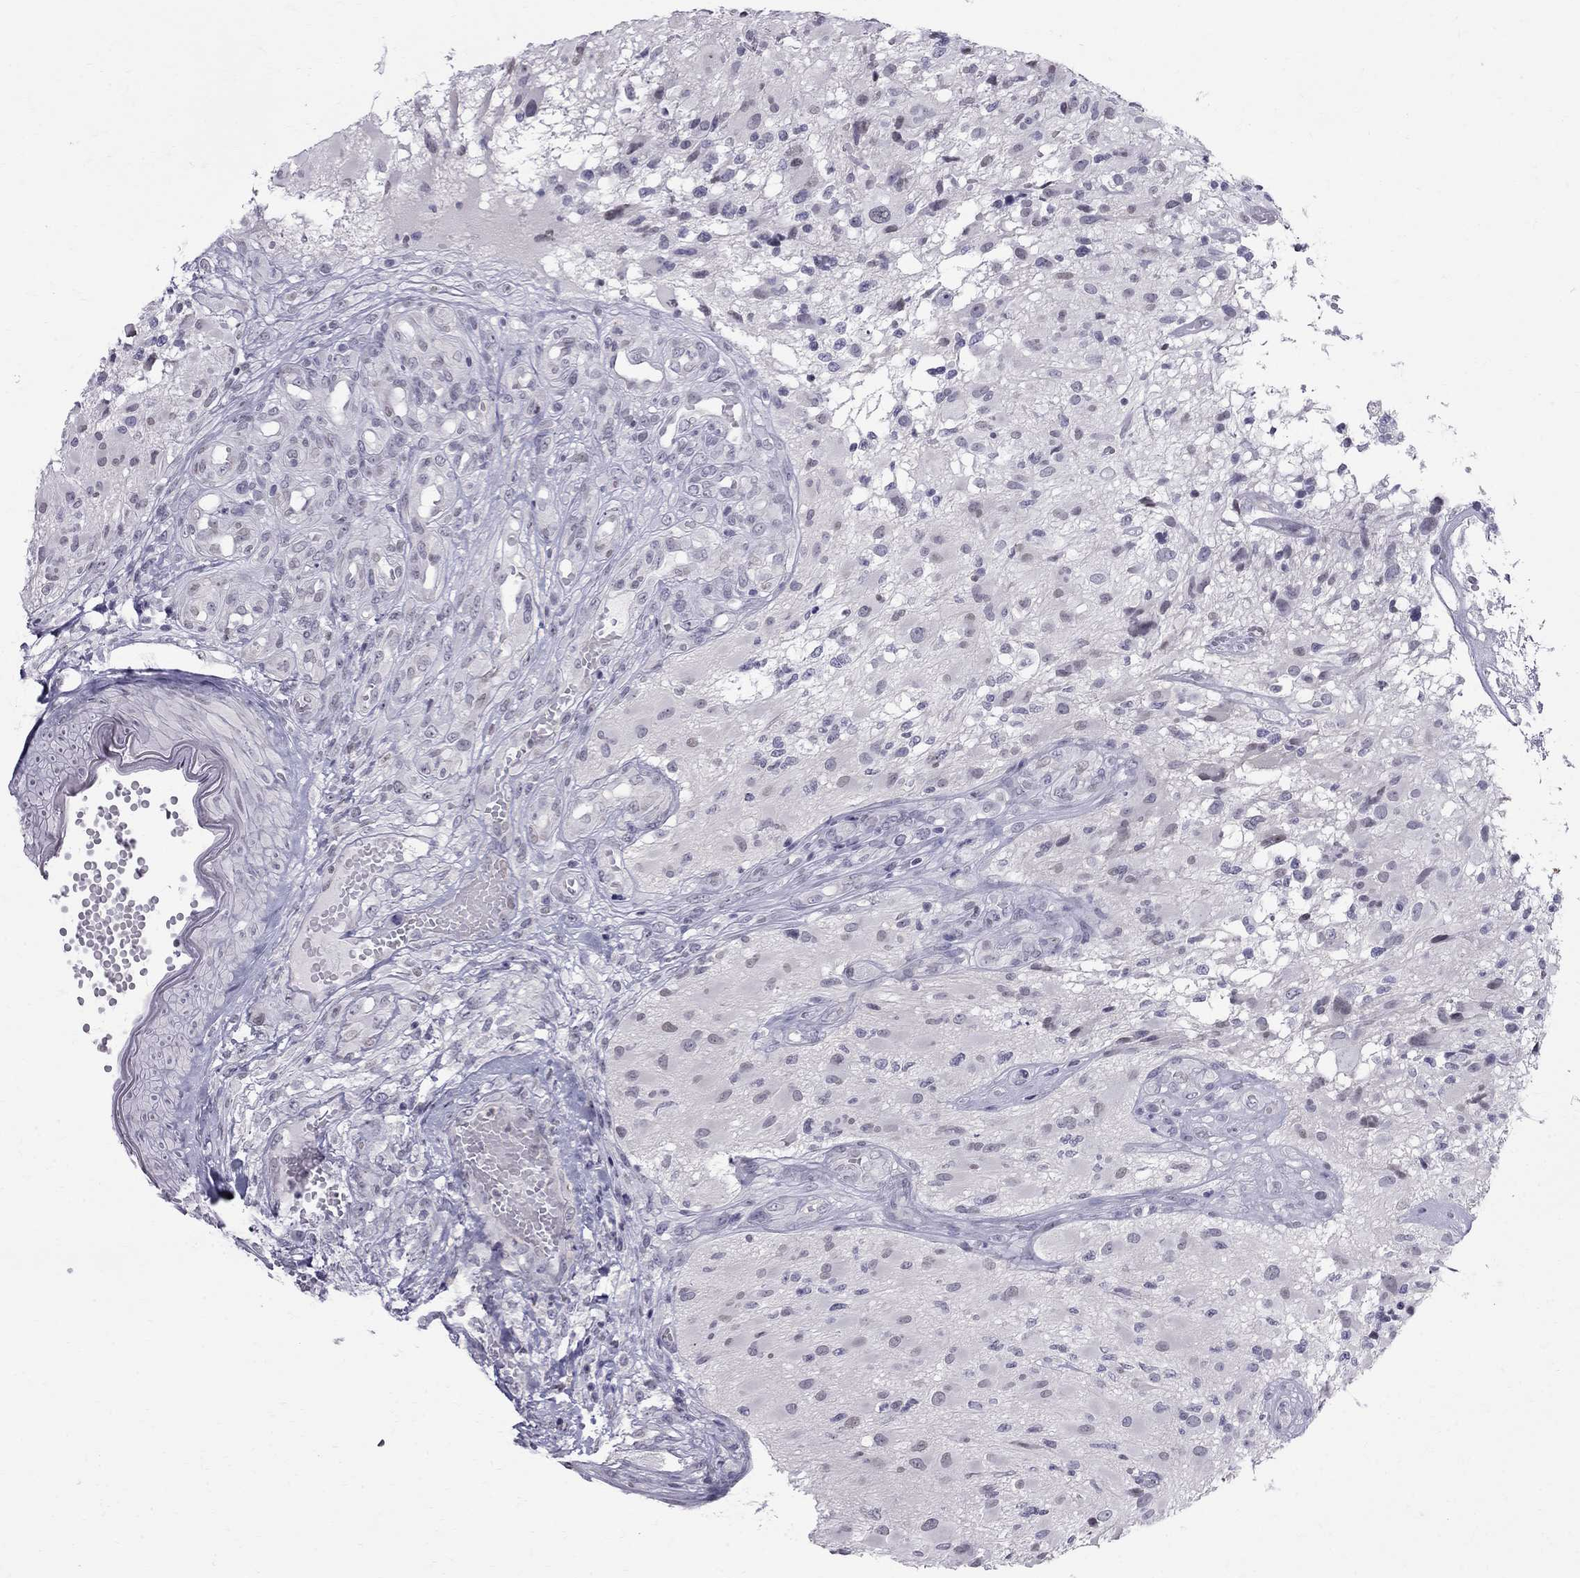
{"staining": {"intensity": "negative", "quantity": "none", "location": "none"}, "tissue": "glioma", "cell_type": "Tumor cells", "image_type": "cancer", "snomed": [{"axis": "morphology", "description": "Glioma, malignant, High grade"}, {"axis": "topography", "description": "Brain"}], "caption": "Immunohistochemical staining of human glioma displays no significant staining in tumor cells.", "gene": "MUC15", "patient": {"sex": "female", "age": 63}}